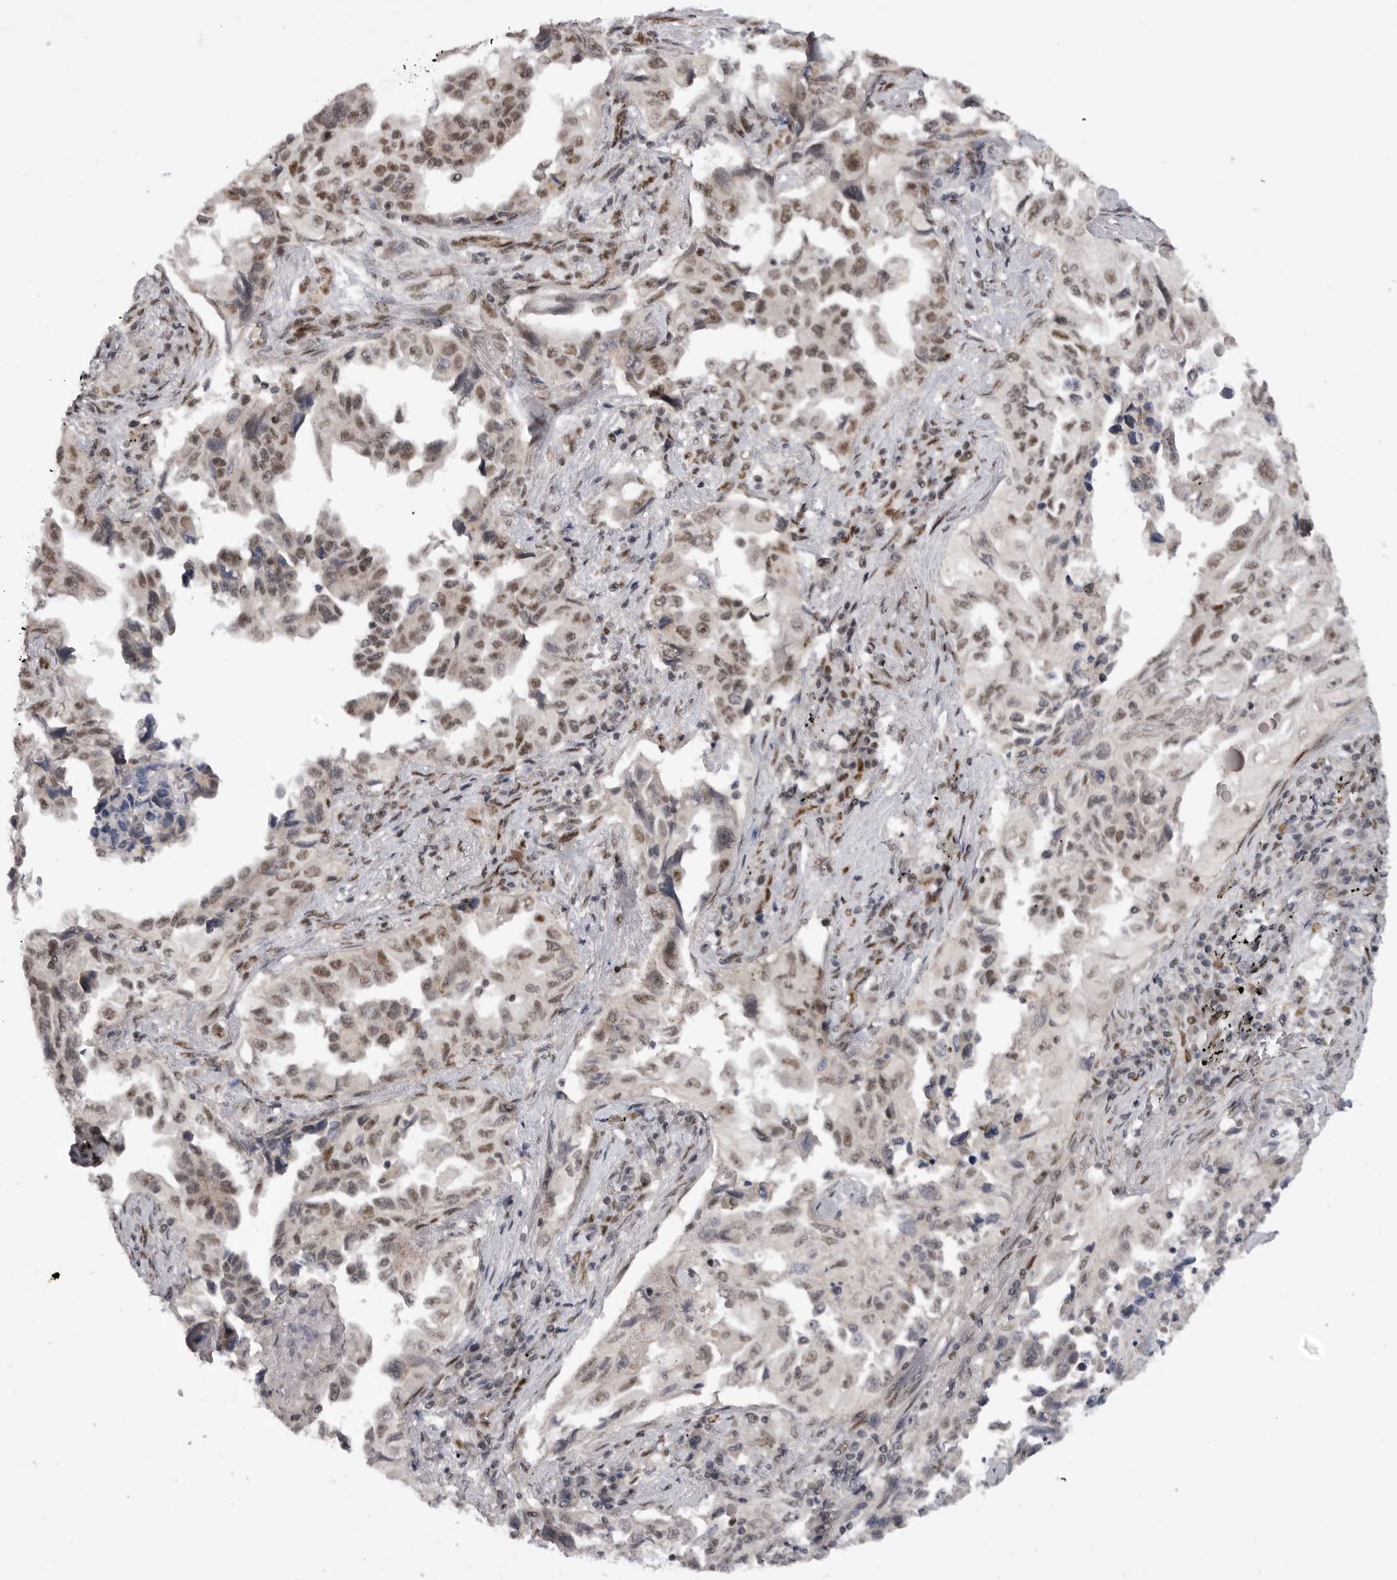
{"staining": {"intensity": "moderate", "quantity": ">75%", "location": "nuclear"}, "tissue": "lung cancer", "cell_type": "Tumor cells", "image_type": "cancer", "snomed": [{"axis": "morphology", "description": "Adenocarcinoma, NOS"}, {"axis": "topography", "description": "Lung"}], "caption": "Immunohistochemistry (IHC) image of lung adenocarcinoma stained for a protein (brown), which displays medium levels of moderate nuclear expression in approximately >75% of tumor cells.", "gene": "PPP1R8", "patient": {"sex": "female", "age": 51}}